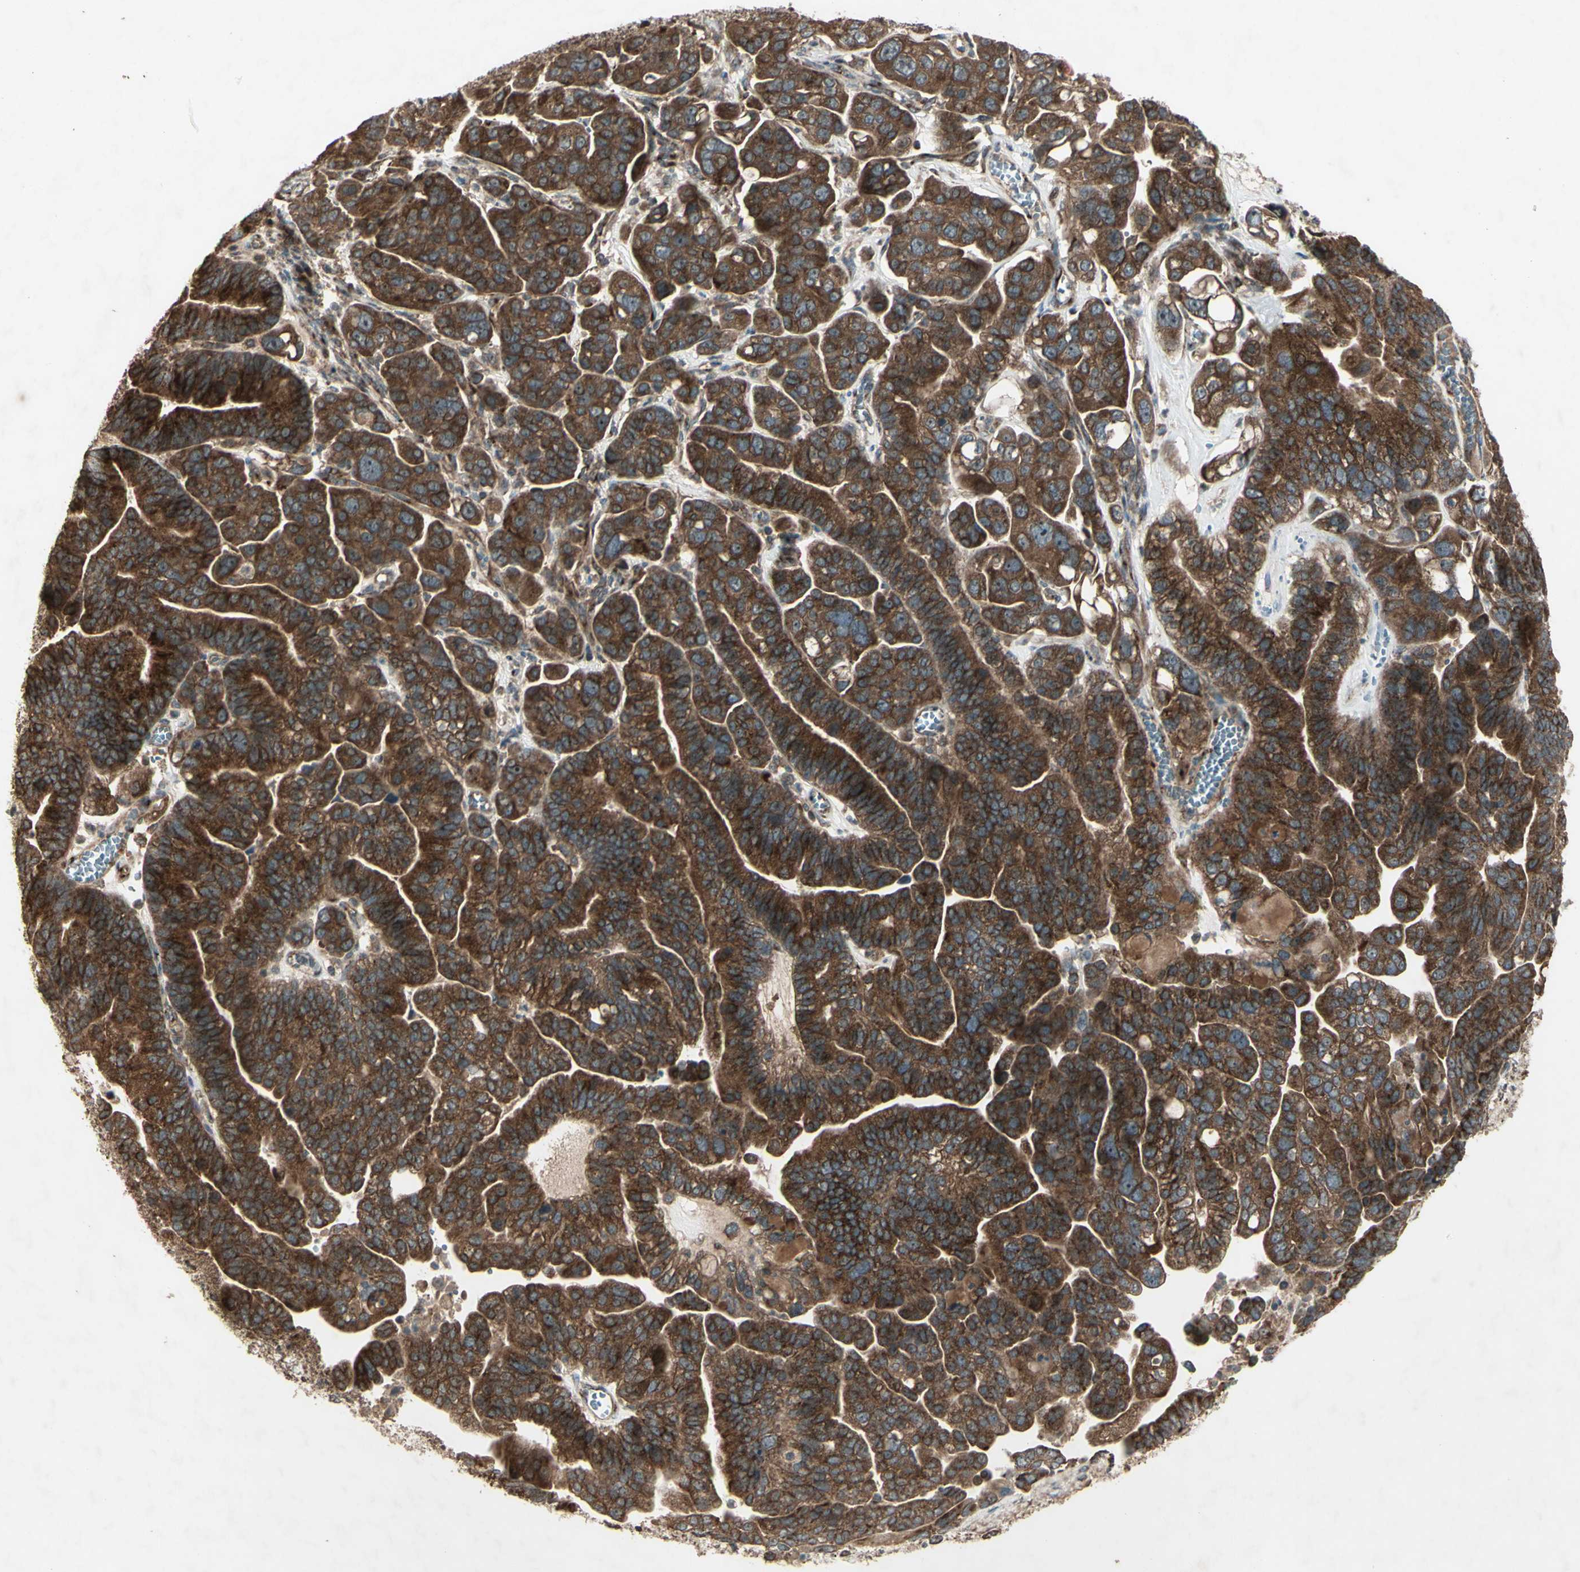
{"staining": {"intensity": "strong", "quantity": ">75%", "location": "cytoplasmic/membranous"}, "tissue": "ovarian cancer", "cell_type": "Tumor cells", "image_type": "cancer", "snomed": [{"axis": "morphology", "description": "Cystadenocarcinoma, serous, NOS"}, {"axis": "topography", "description": "Ovary"}], "caption": "High-magnification brightfield microscopy of ovarian cancer (serous cystadenocarcinoma) stained with DAB (brown) and counterstained with hematoxylin (blue). tumor cells exhibit strong cytoplasmic/membranous expression is seen in approximately>75% of cells.", "gene": "AP1G1", "patient": {"sex": "female", "age": 56}}